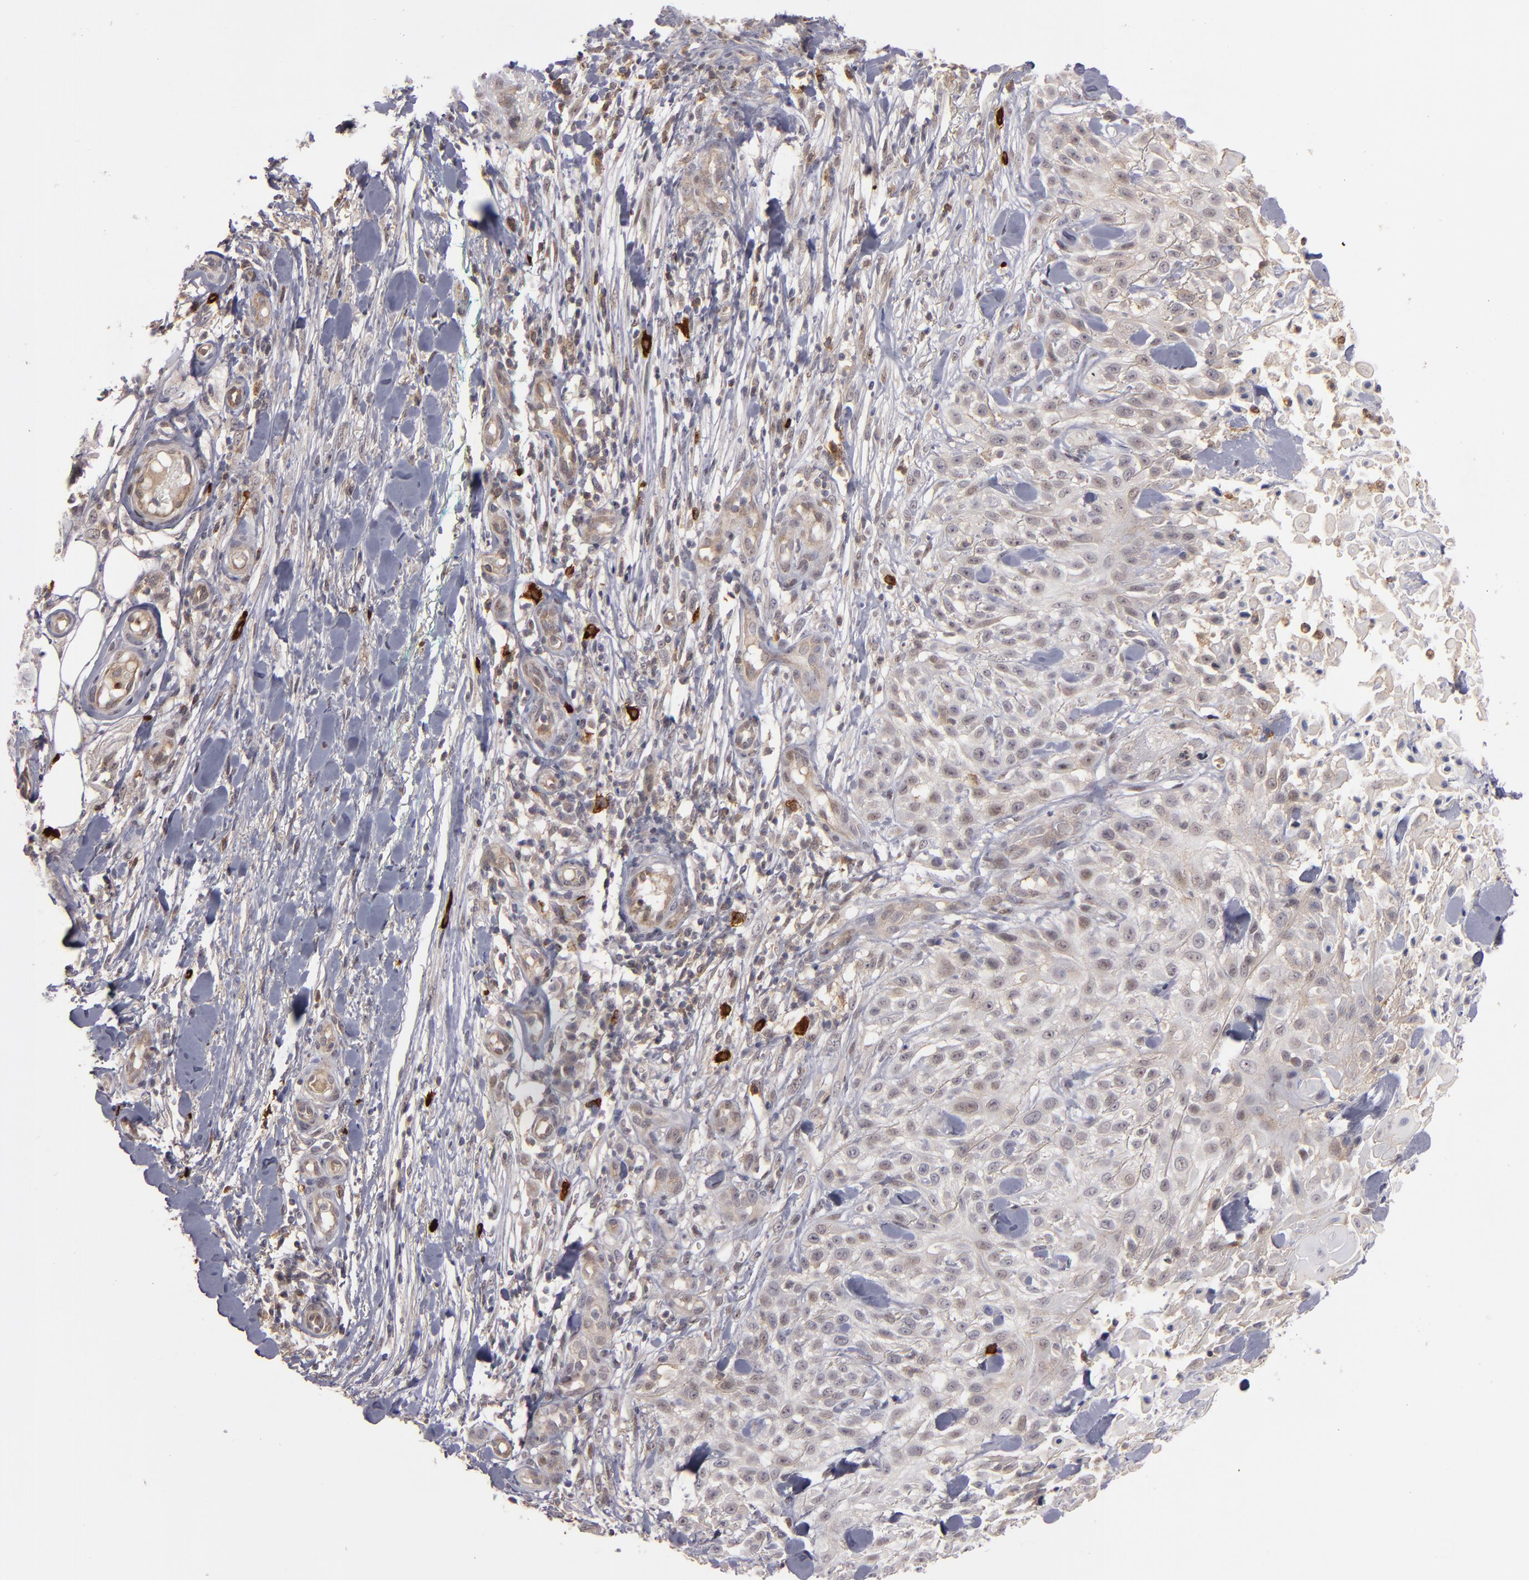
{"staining": {"intensity": "weak", "quantity": "25%-75%", "location": "cytoplasmic/membranous,nuclear"}, "tissue": "skin cancer", "cell_type": "Tumor cells", "image_type": "cancer", "snomed": [{"axis": "morphology", "description": "Squamous cell carcinoma, NOS"}, {"axis": "topography", "description": "Skin"}], "caption": "IHC (DAB (3,3'-diaminobenzidine)) staining of squamous cell carcinoma (skin) displays weak cytoplasmic/membranous and nuclear protein positivity in about 25%-75% of tumor cells. Using DAB (3,3'-diaminobenzidine) (brown) and hematoxylin (blue) stains, captured at high magnification using brightfield microscopy.", "gene": "STX3", "patient": {"sex": "female", "age": 42}}